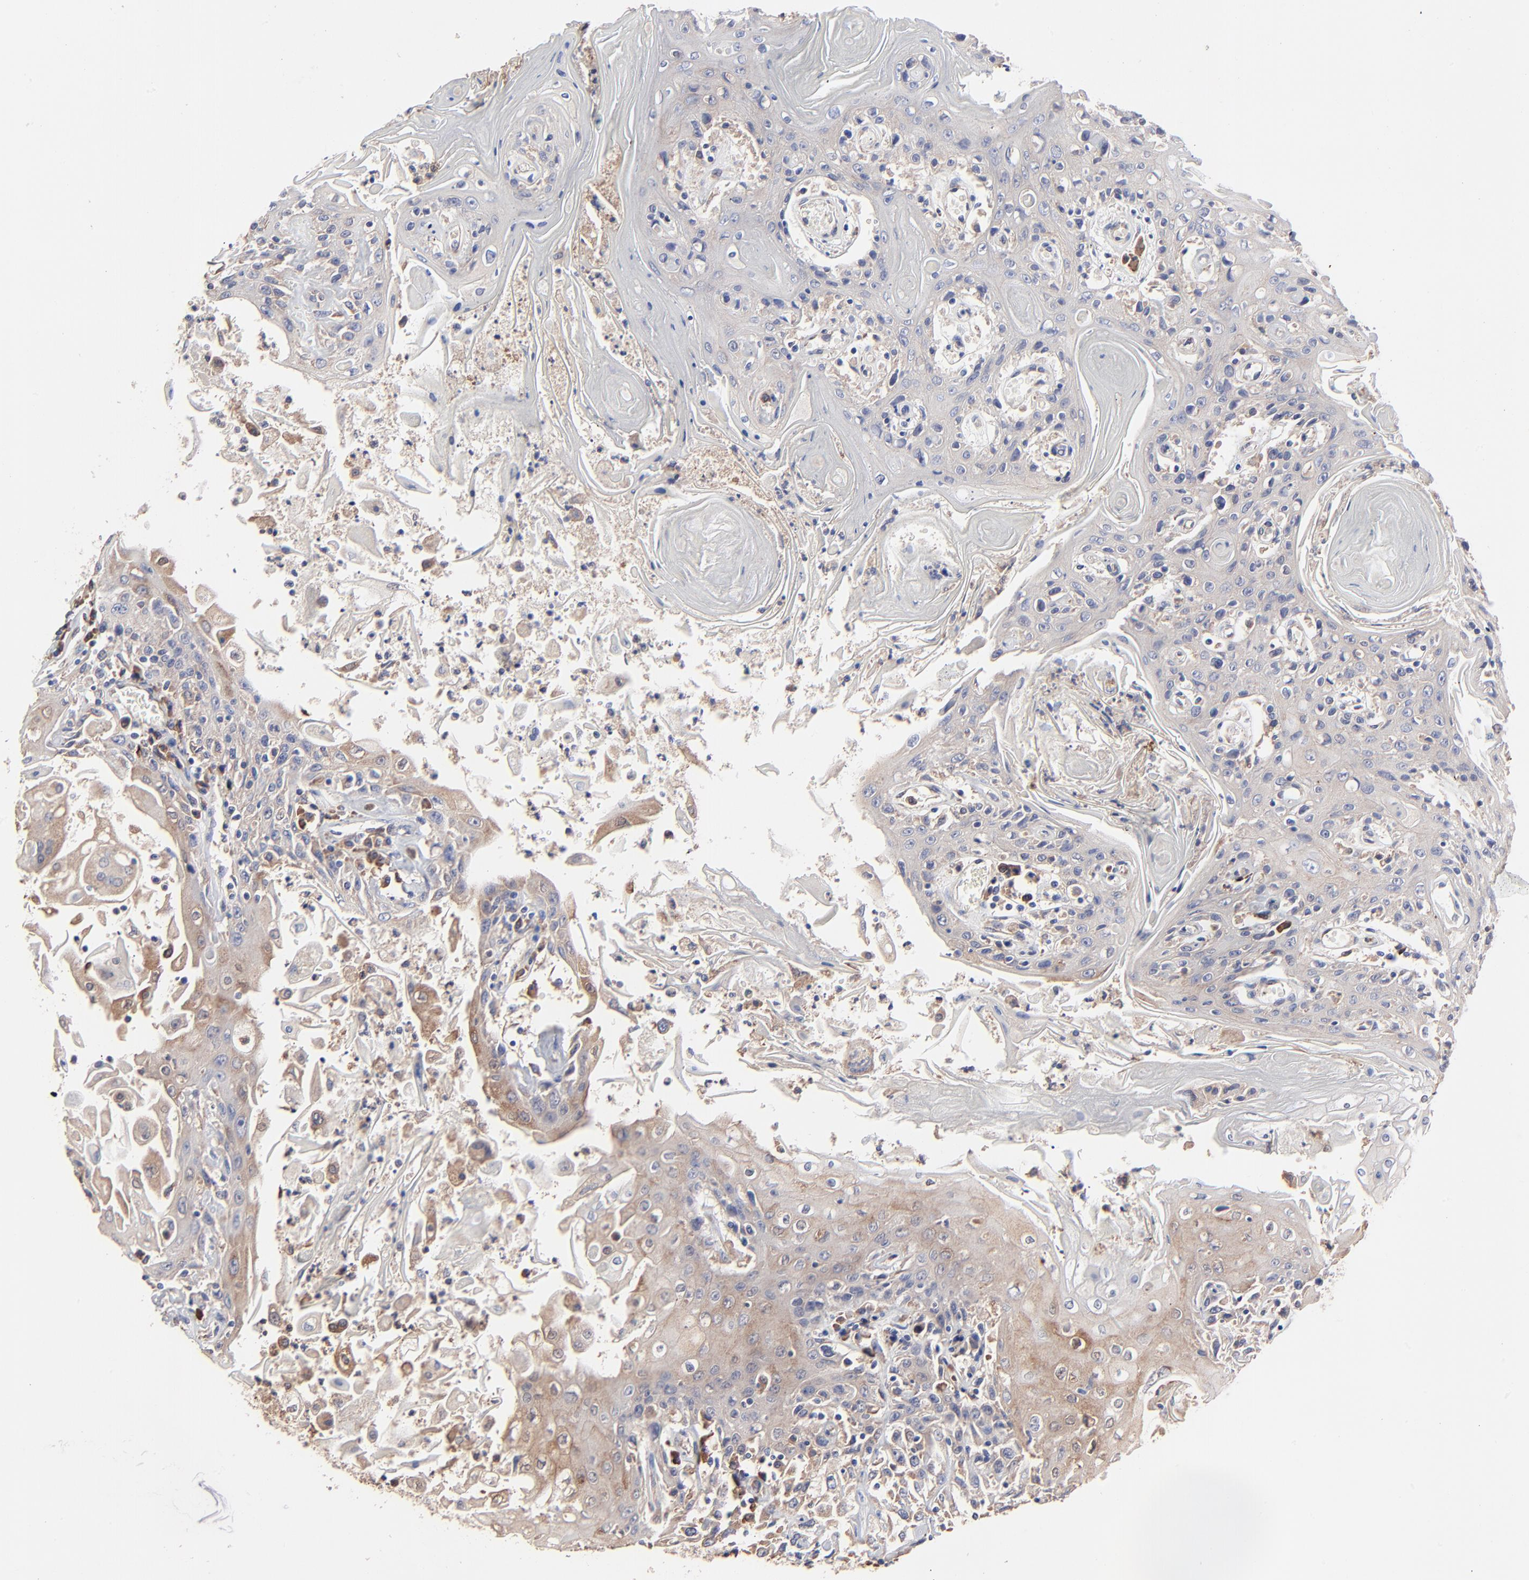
{"staining": {"intensity": "weak", "quantity": ">75%", "location": "cytoplasmic/membranous"}, "tissue": "head and neck cancer", "cell_type": "Tumor cells", "image_type": "cancer", "snomed": [{"axis": "morphology", "description": "Squamous cell carcinoma, NOS"}, {"axis": "topography", "description": "Oral tissue"}, {"axis": "topography", "description": "Head-Neck"}], "caption": "Protein staining shows weak cytoplasmic/membranous positivity in about >75% of tumor cells in head and neck cancer. (Stains: DAB (3,3'-diaminobenzidine) in brown, nuclei in blue, Microscopy: brightfield microscopy at high magnification).", "gene": "PPFIBP2", "patient": {"sex": "female", "age": 76}}